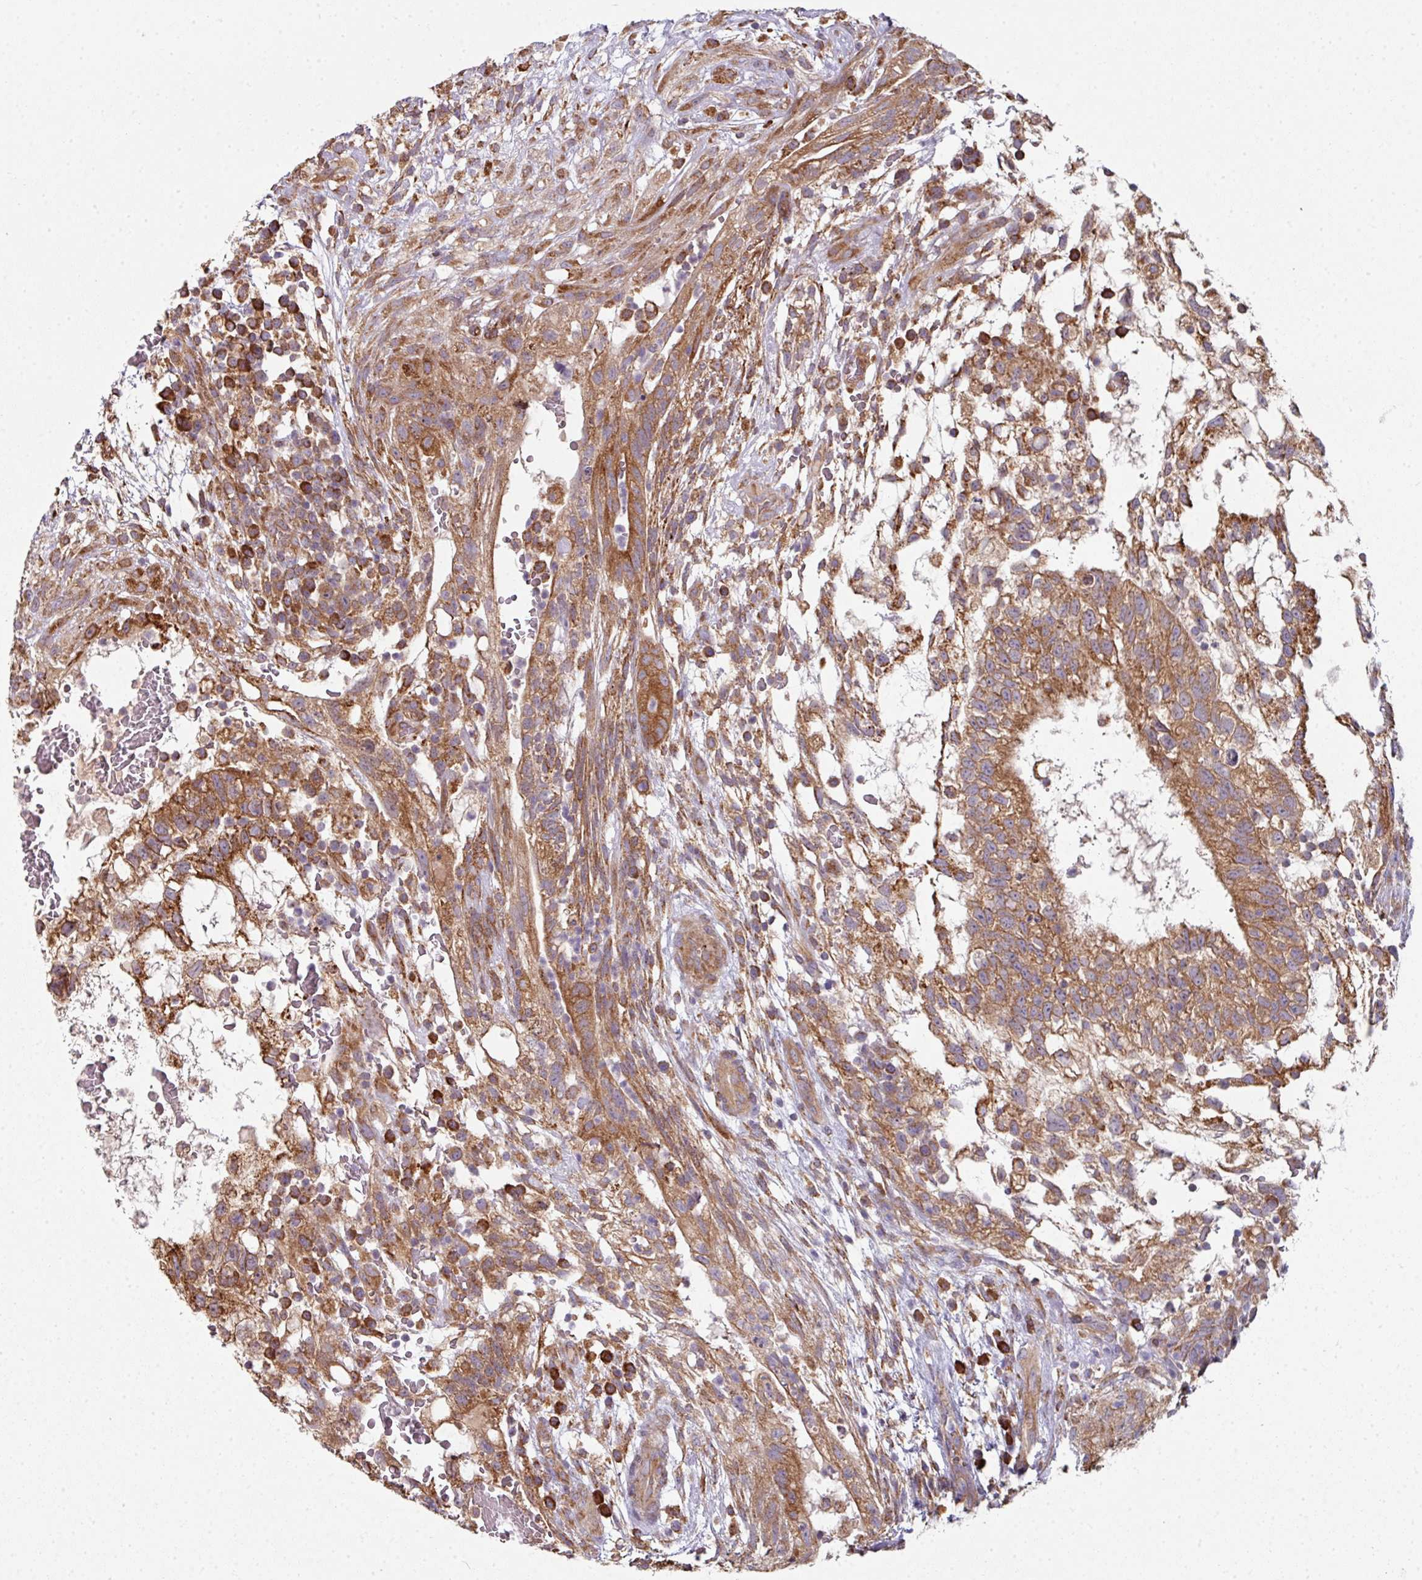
{"staining": {"intensity": "moderate", "quantity": ">75%", "location": "cytoplasmic/membranous"}, "tissue": "testis cancer", "cell_type": "Tumor cells", "image_type": "cancer", "snomed": [{"axis": "morphology", "description": "Normal tissue, NOS"}, {"axis": "morphology", "description": "Carcinoma, Embryonal, NOS"}, {"axis": "topography", "description": "Testis"}], "caption": "Testis cancer was stained to show a protein in brown. There is medium levels of moderate cytoplasmic/membranous staining in approximately >75% of tumor cells.", "gene": "FAT4", "patient": {"sex": "male", "age": 32}}